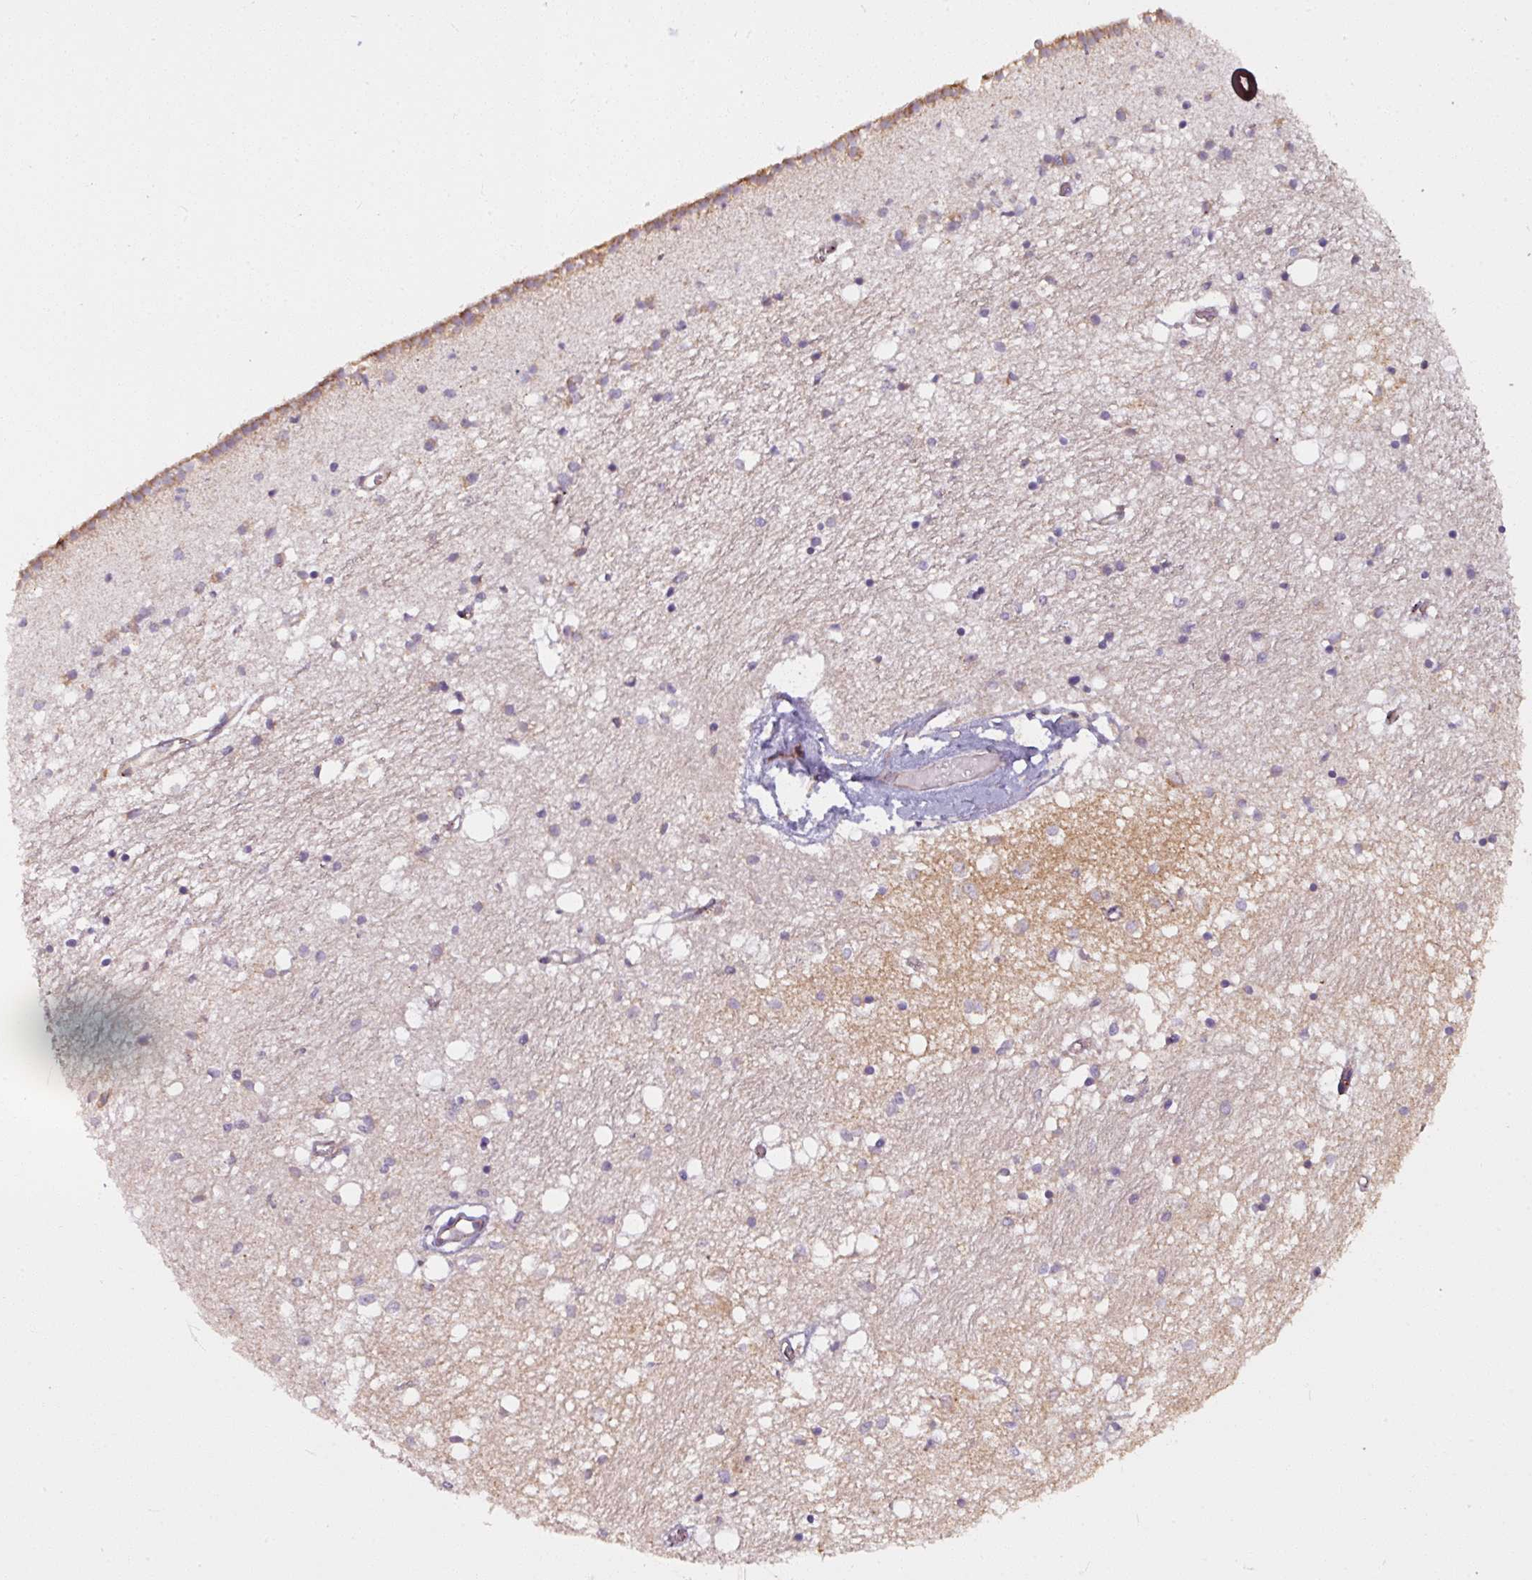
{"staining": {"intensity": "weak", "quantity": "<25%", "location": "cytoplasmic/membranous"}, "tissue": "caudate", "cell_type": "Glial cells", "image_type": "normal", "snomed": [{"axis": "morphology", "description": "Normal tissue, NOS"}, {"axis": "topography", "description": "Lateral ventricle wall"}], "caption": "IHC histopathology image of benign caudate: caudate stained with DAB shows no significant protein staining in glial cells.", "gene": "MAGT1", "patient": {"sex": "male", "age": 70}}